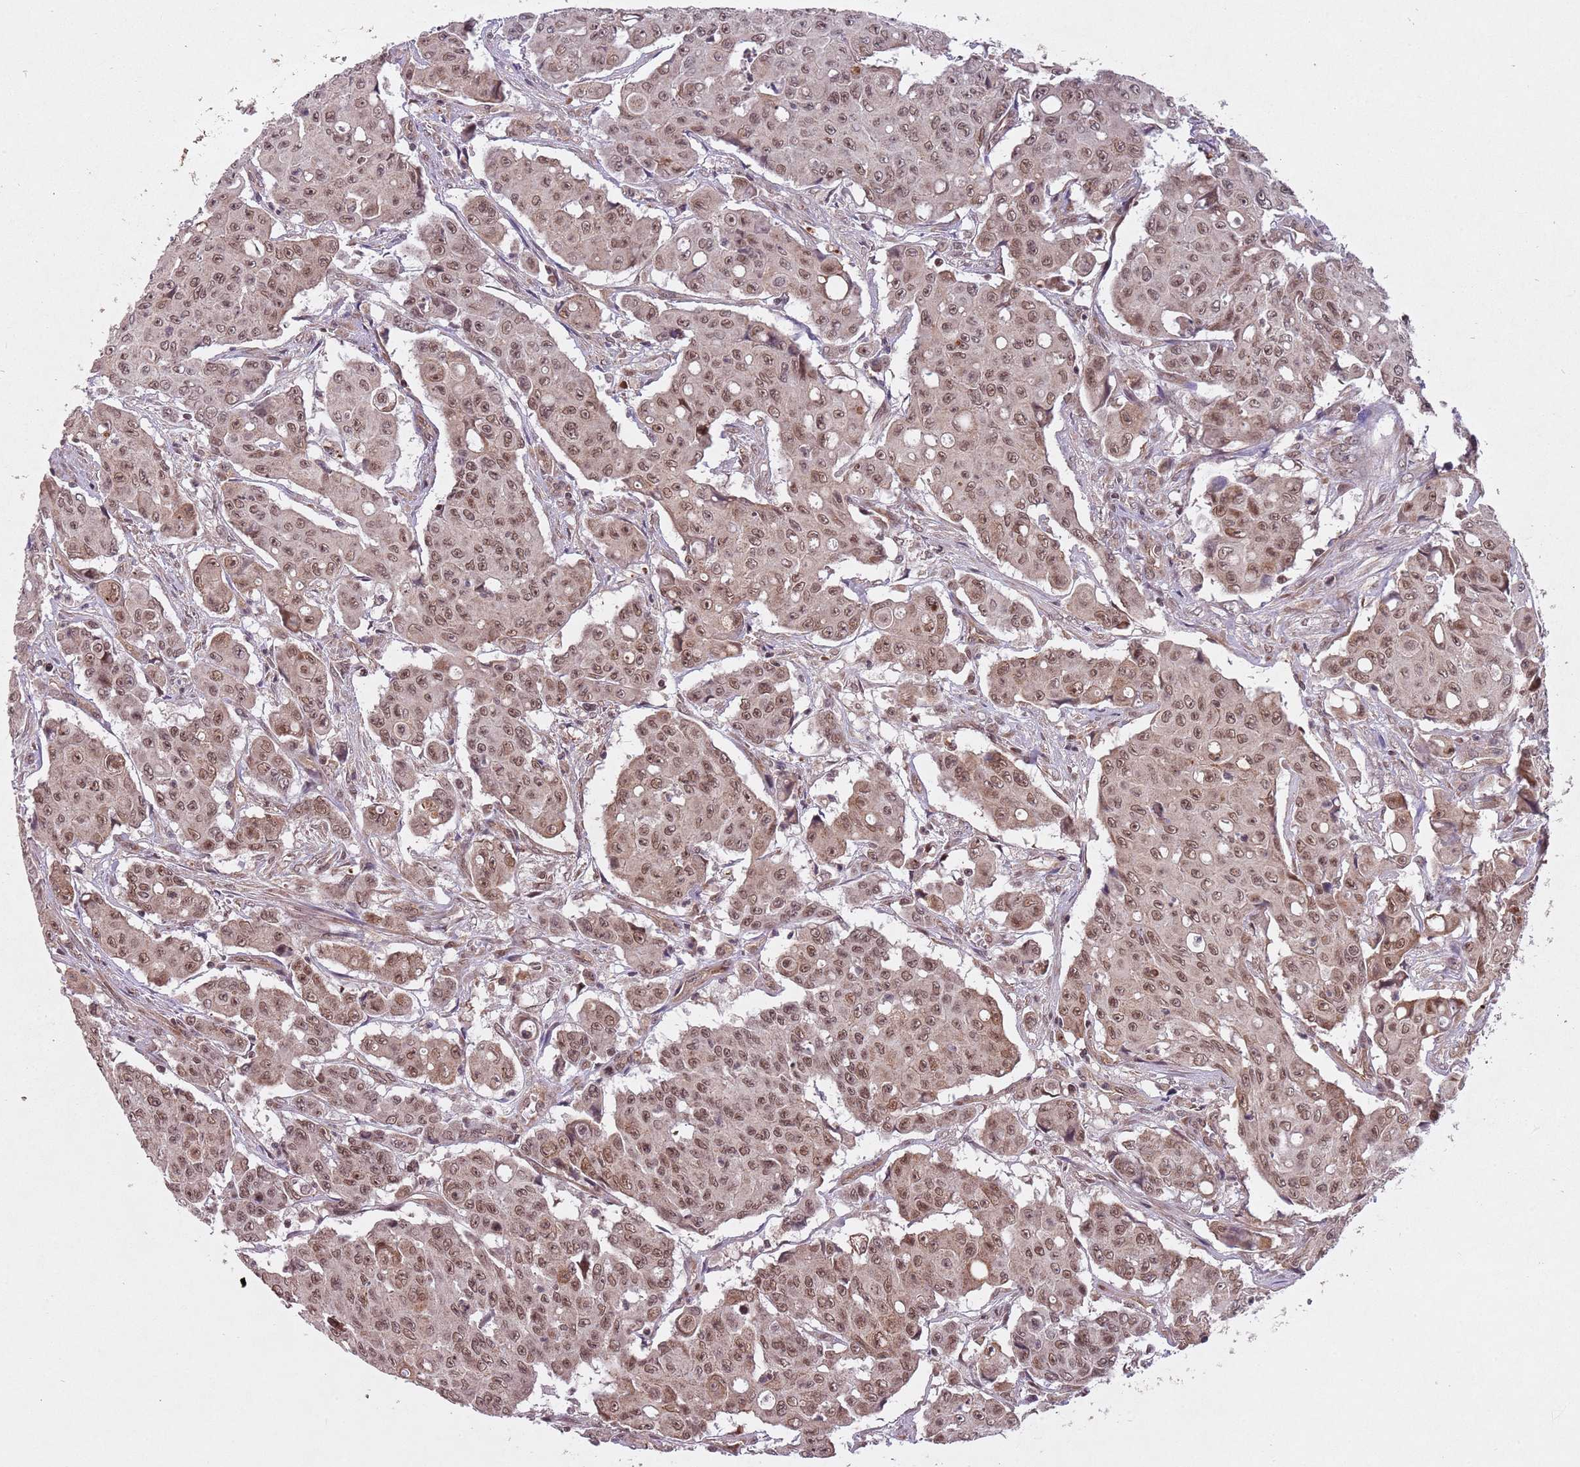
{"staining": {"intensity": "moderate", "quantity": ">75%", "location": "cytoplasmic/membranous,nuclear"}, "tissue": "colorectal cancer", "cell_type": "Tumor cells", "image_type": "cancer", "snomed": [{"axis": "morphology", "description": "Adenocarcinoma, NOS"}, {"axis": "topography", "description": "Colon"}], "caption": "Adenocarcinoma (colorectal) was stained to show a protein in brown. There is medium levels of moderate cytoplasmic/membranous and nuclear expression in about >75% of tumor cells.", "gene": "SUDS3", "patient": {"sex": "male", "age": 51}}